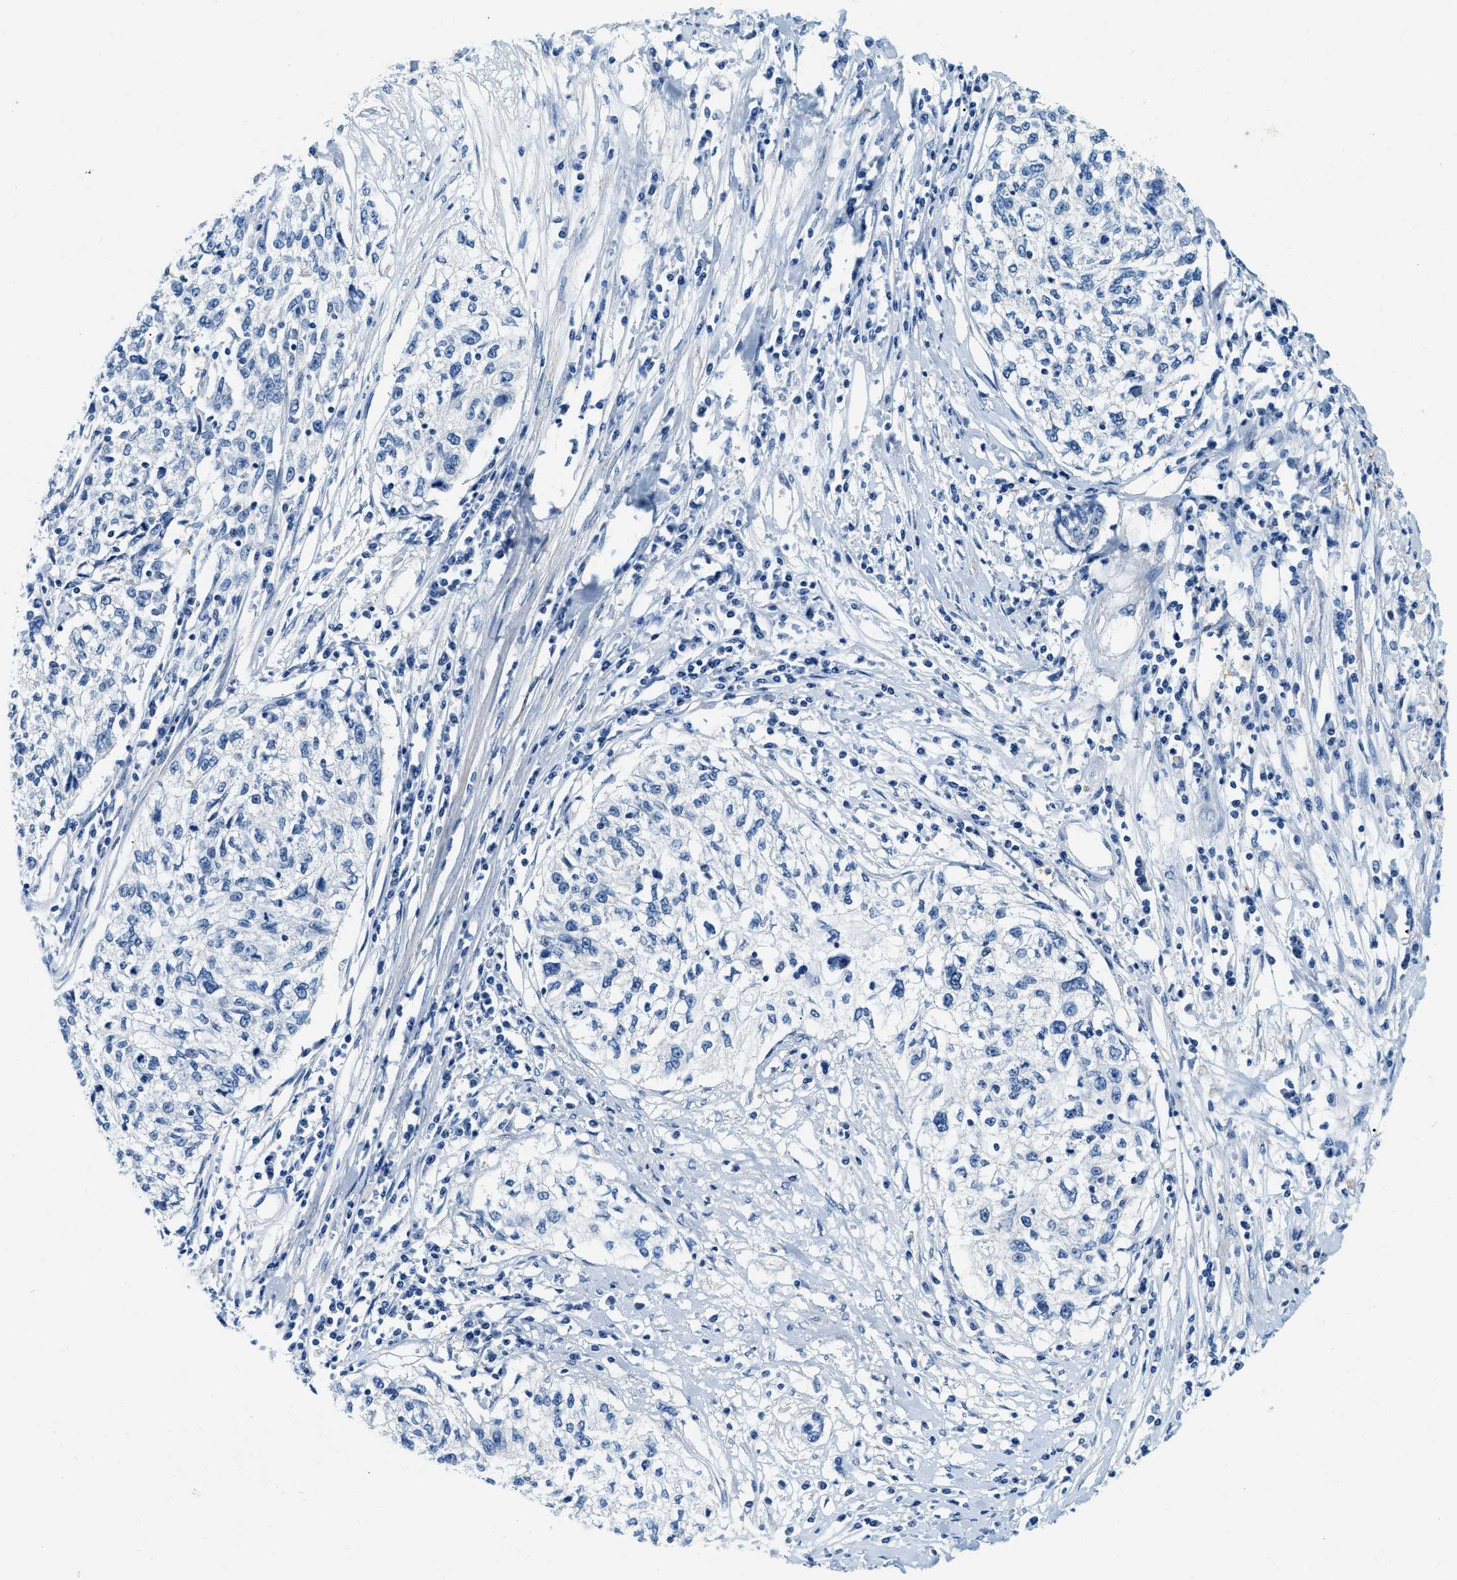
{"staining": {"intensity": "negative", "quantity": "none", "location": "none"}, "tissue": "cervical cancer", "cell_type": "Tumor cells", "image_type": "cancer", "snomed": [{"axis": "morphology", "description": "Squamous cell carcinoma, NOS"}, {"axis": "topography", "description": "Cervix"}], "caption": "Cervical squamous cell carcinoma was stained to show a protein in brown. There is no significant staining in tumor cells. Brightfield microscopy of immunohistochemistry (IHC) stained with DAB (brown) and hematoxylin (blue), captured at high magnification.", "gene": "EIF2AK2", "patient": {"sex": "female", "age": 57}}